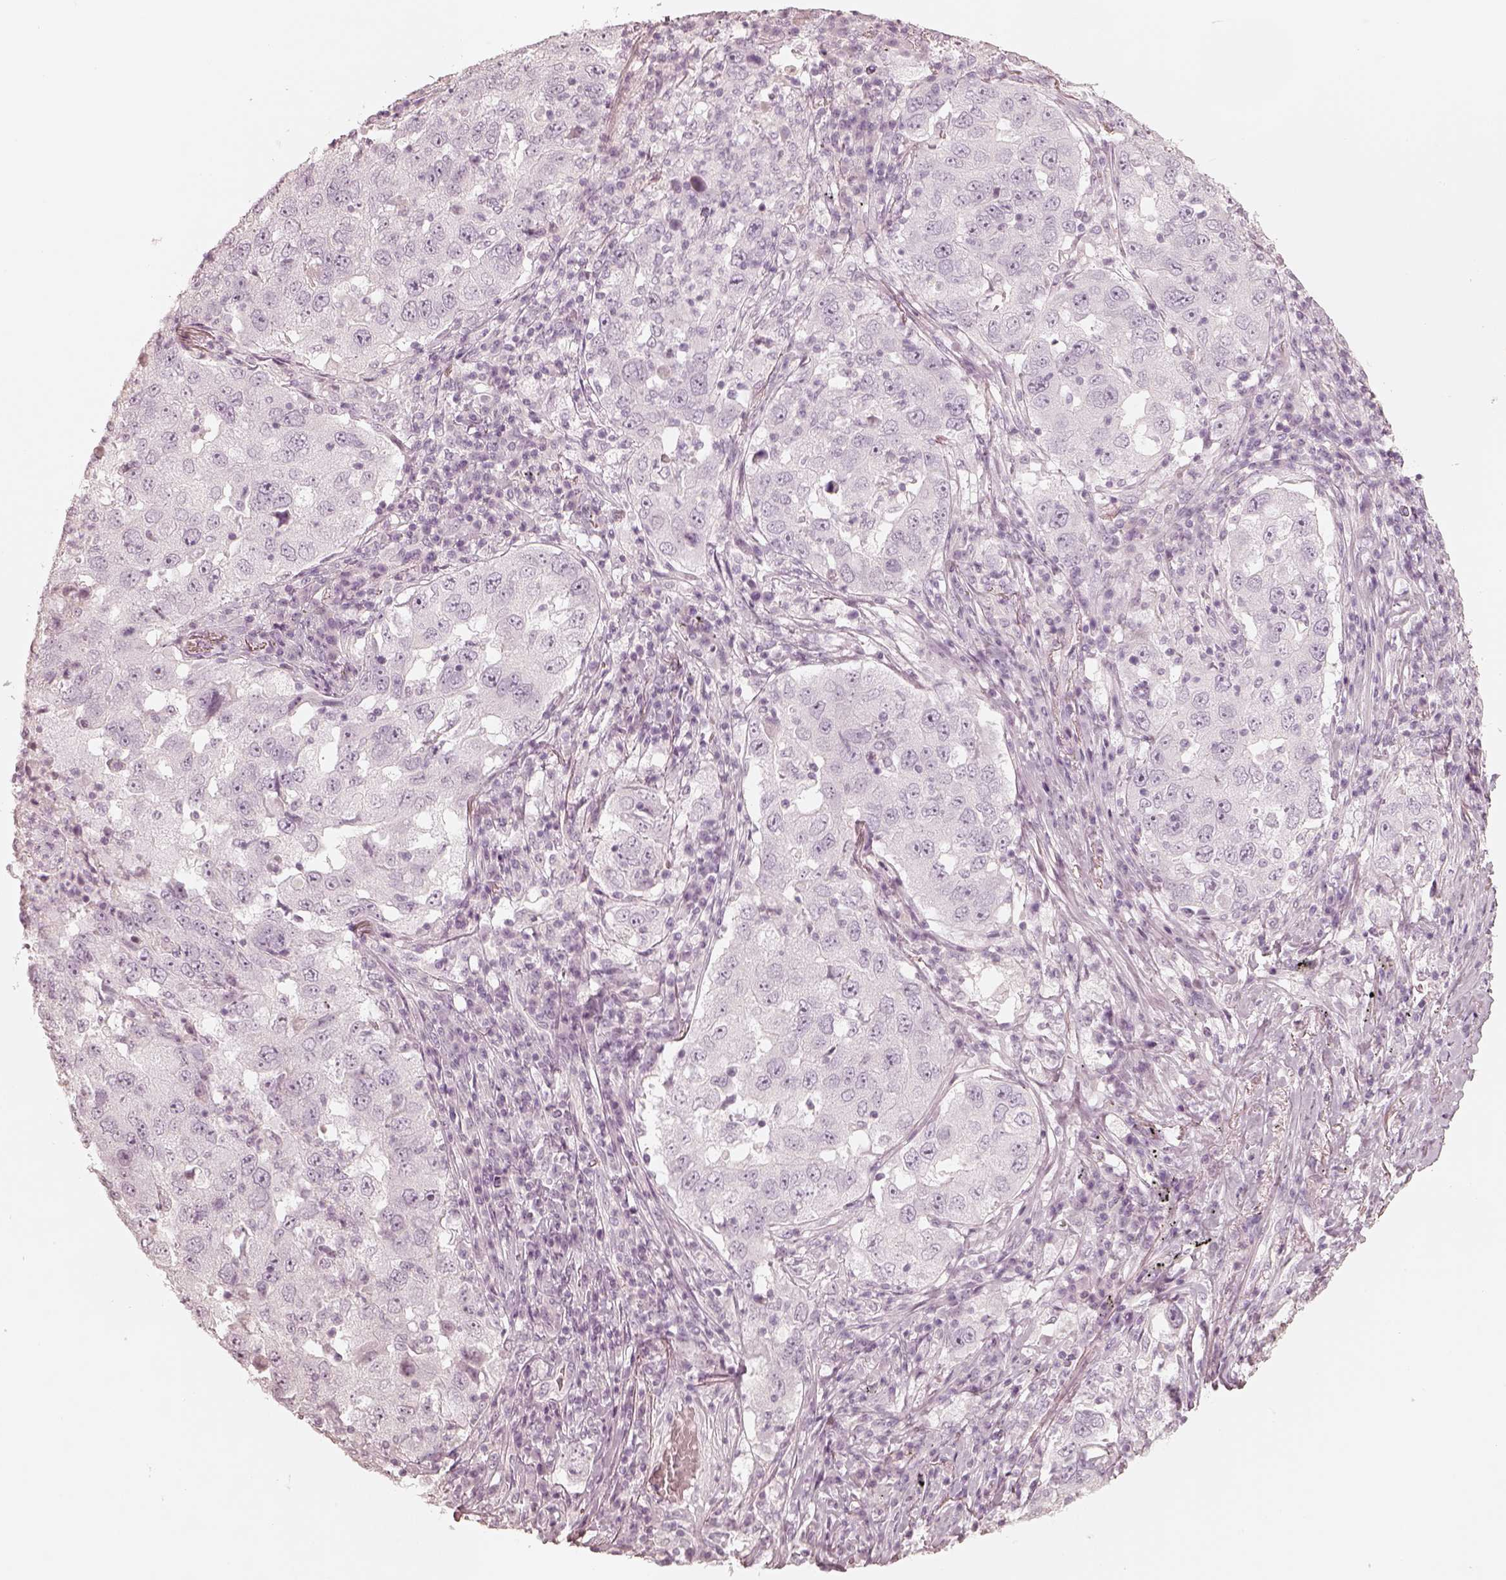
{"staining": {"intensity": "negative", "quantity": "none", "location": "none"}, "tissue": "lung cancer", "cell_type": "Tumor cells", "image_type": "cancer", "snomed": [{"axis": "morphology", "description": "Adenocarcinoma, NOS"}, {"axis": "topography", "description": "Lung"}], "caption": "Immunohistochemistry of human adenocarcinoma (lung) demonstrates no positivity in tumor cells.", "gene": "KRT82", "patient": {"sex": "male", "age": 73}}